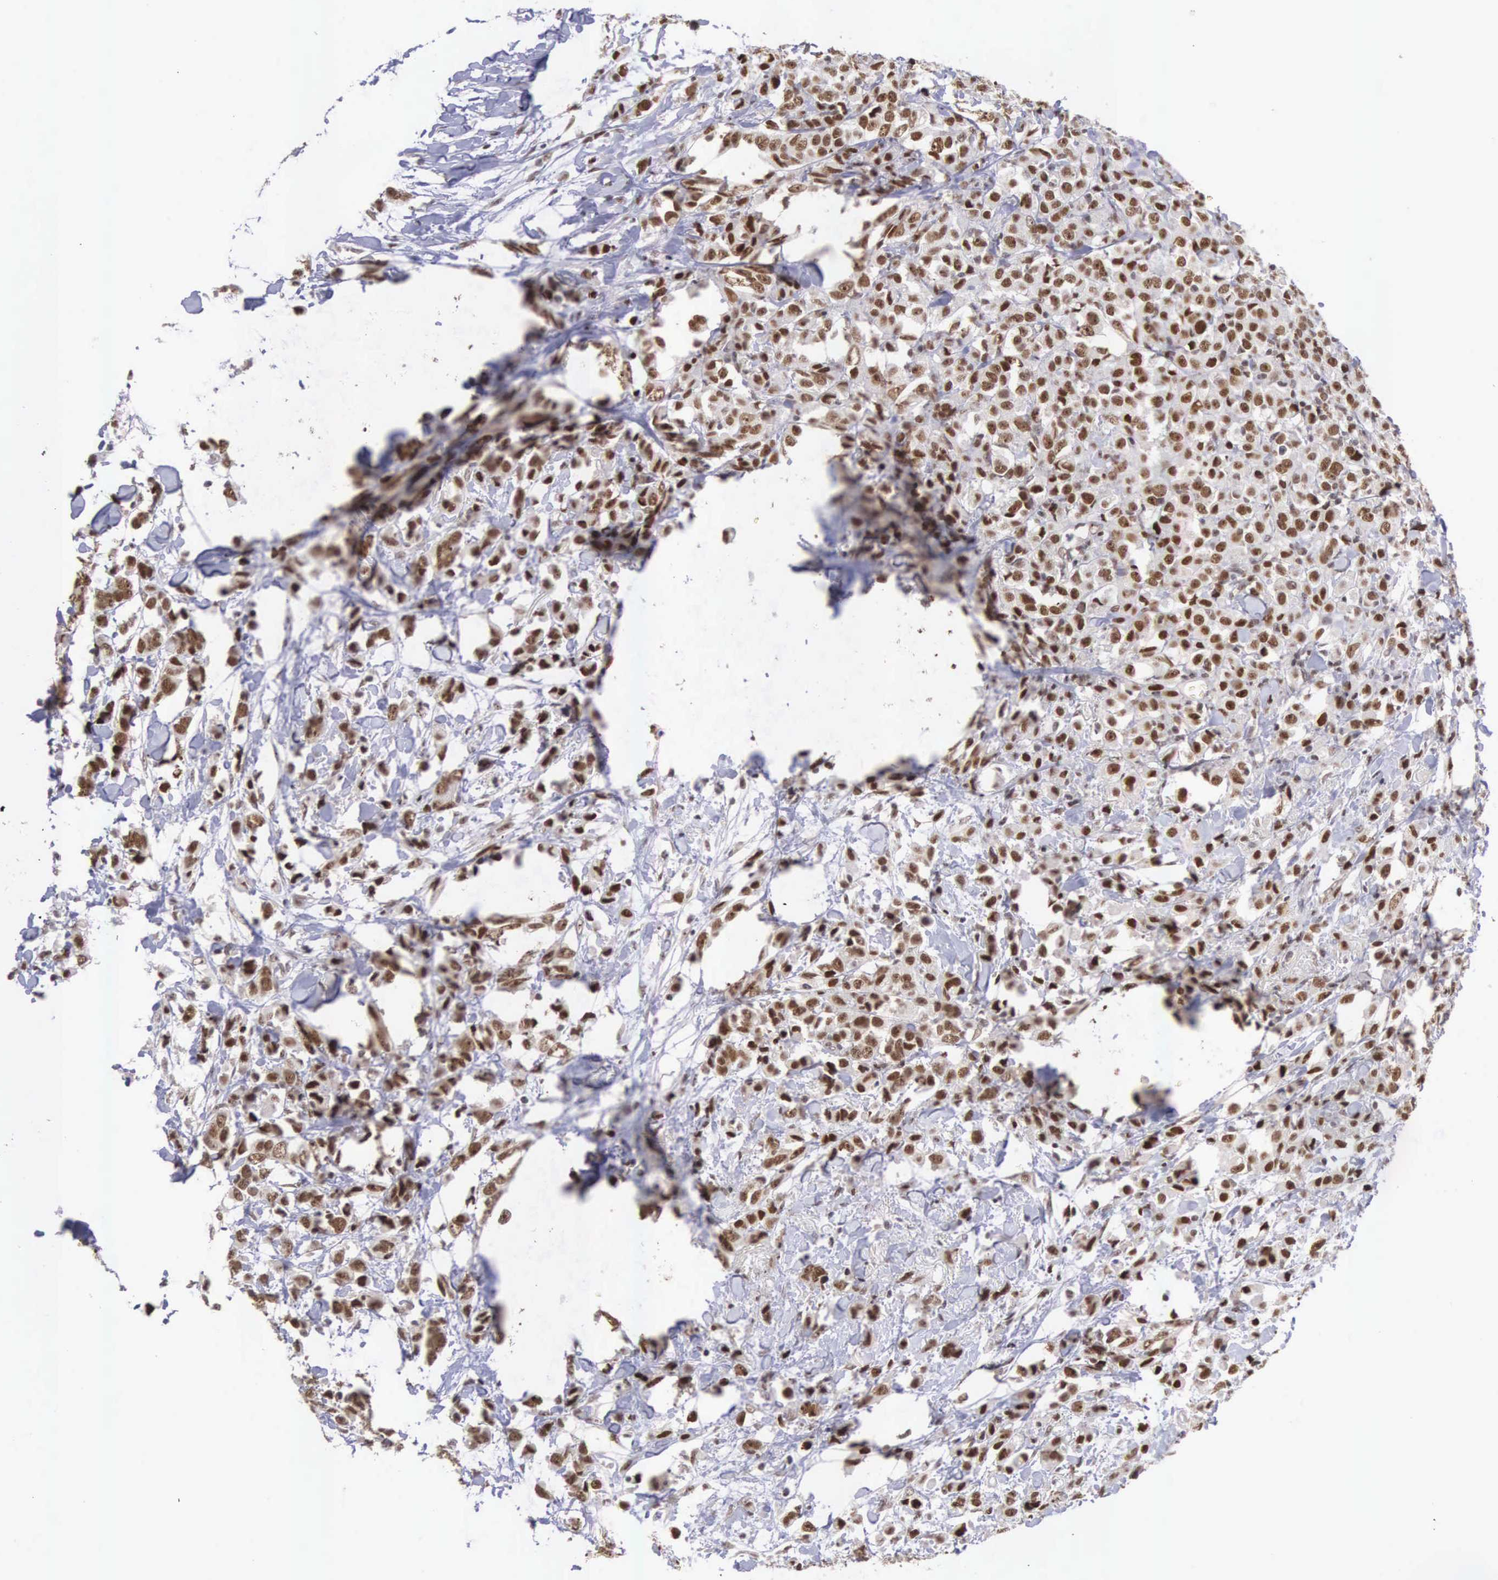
{"staining": {"intensity": "moderate", "quantity": ">75%", "location": "nuclear"}, "tissue": "breast cancer", "cell_type": "Tumor cells", "image_type": "cancer", "snomed": [{"axis": "morphology", "description": "Lobular carcinoma"}, {"axis": "topography", "description": "Breast"}], "caption": "Tumor cells demonstrate medium levels of moderate nuclear positivity in about >75% of cells in human breast cancer.", "gene": "ZNF275", "patient": {"sex": "female", "age": 57}}